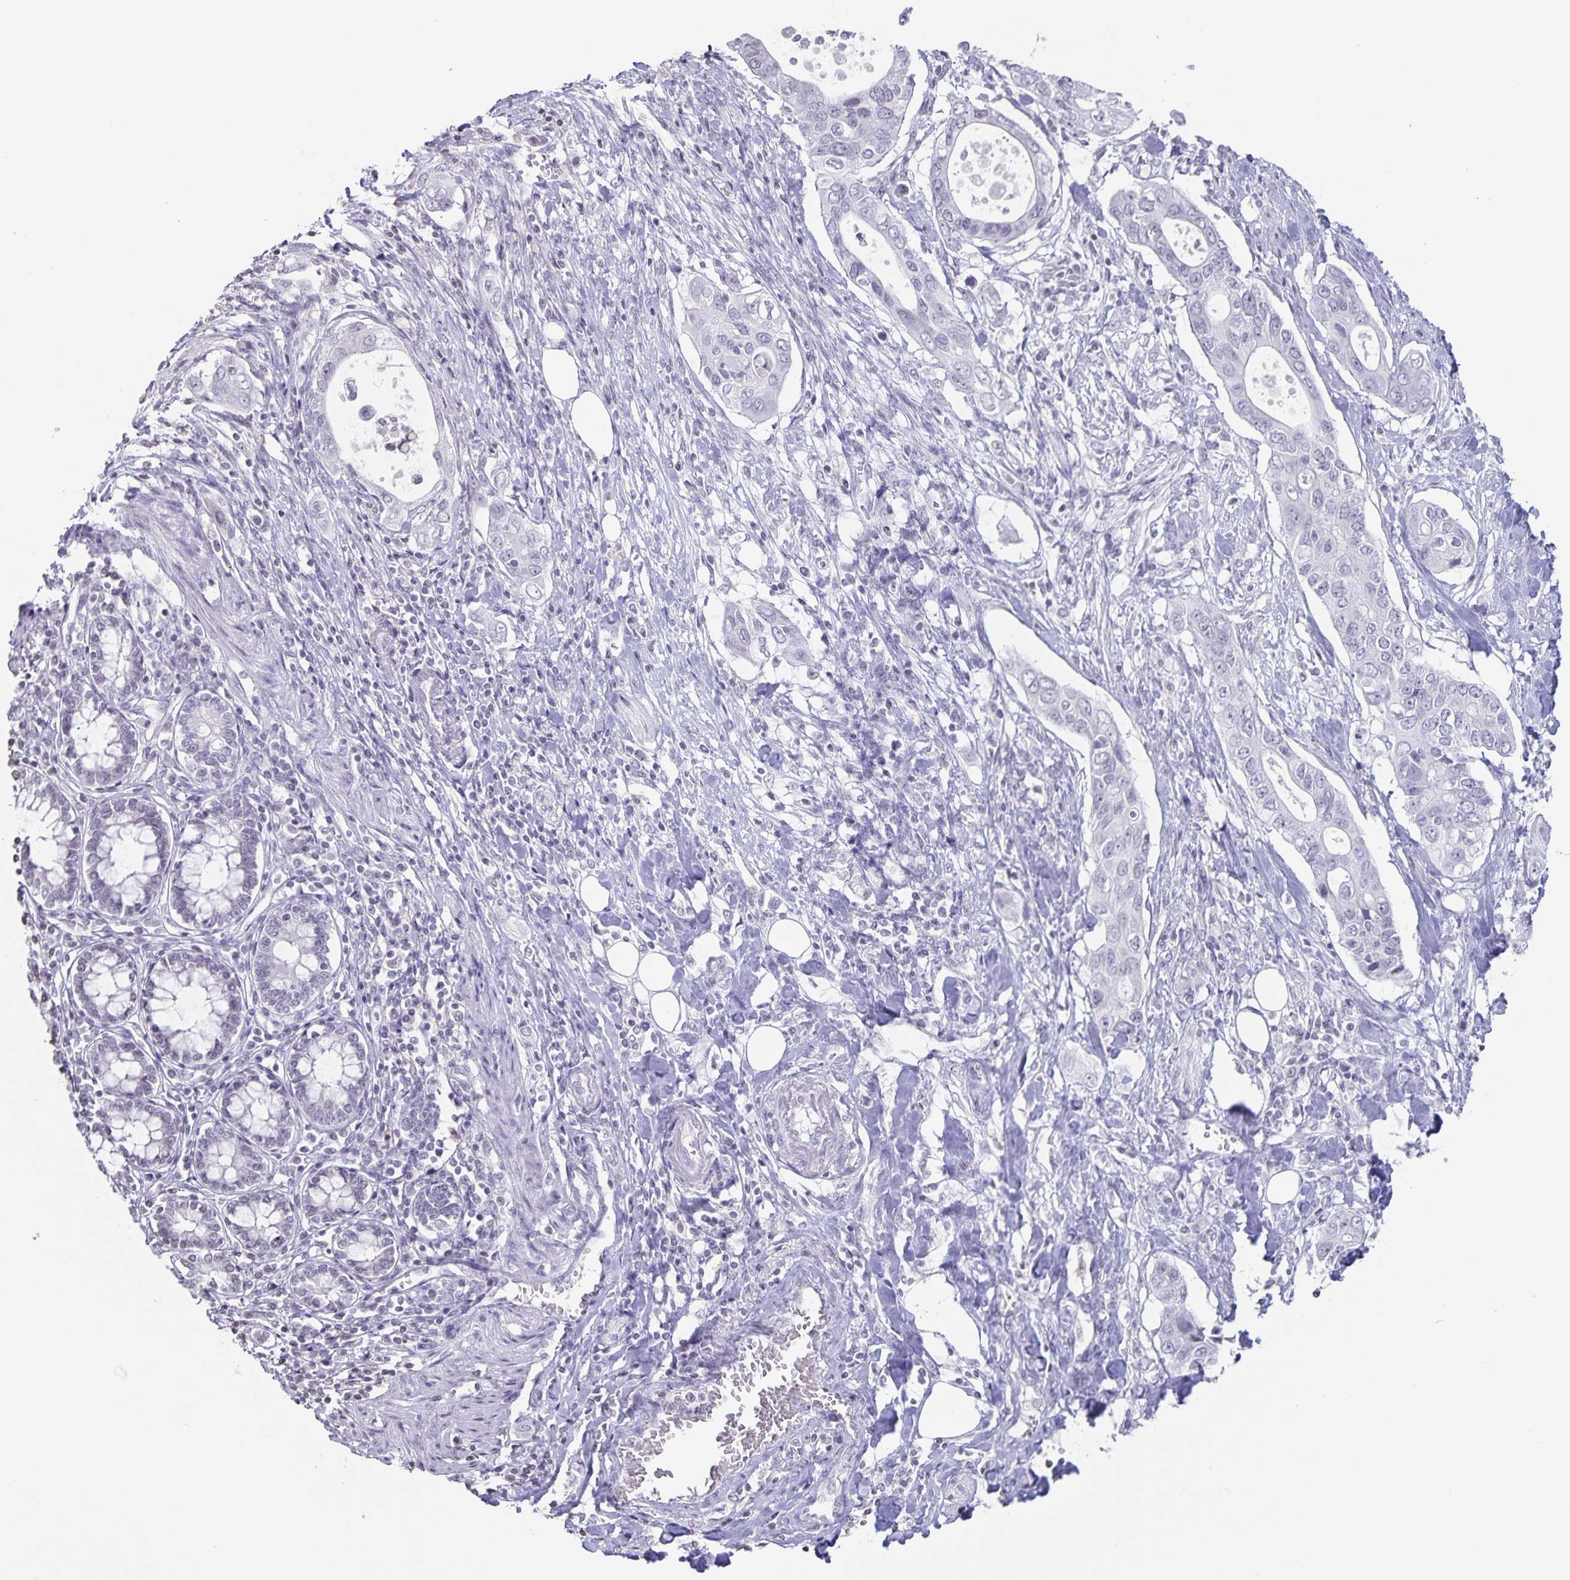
{"staining": {"intensity": "negative", "quantity": "none", "location": "none"}, "tissue": "pancreatic cancer", "cell_type": "Tumor cells", "image_type": "cancer", "snomed": [{"axis": "morphology", "description": "Adenocarcinoma, NOS"}, {"axis": "topography", "description": "Pancreas"}], "caption": "The immunohistochemistry (IHC) image has no significant expression in tumor cells of pancreatic cancer (adenocarcinoma) tissue. (DAB (3,3'-diaminobenzidine) immunohistochemistry (IHC), high magnification).", "gene": "AQP4", "patient": {"sex": "female", "age": 63}}